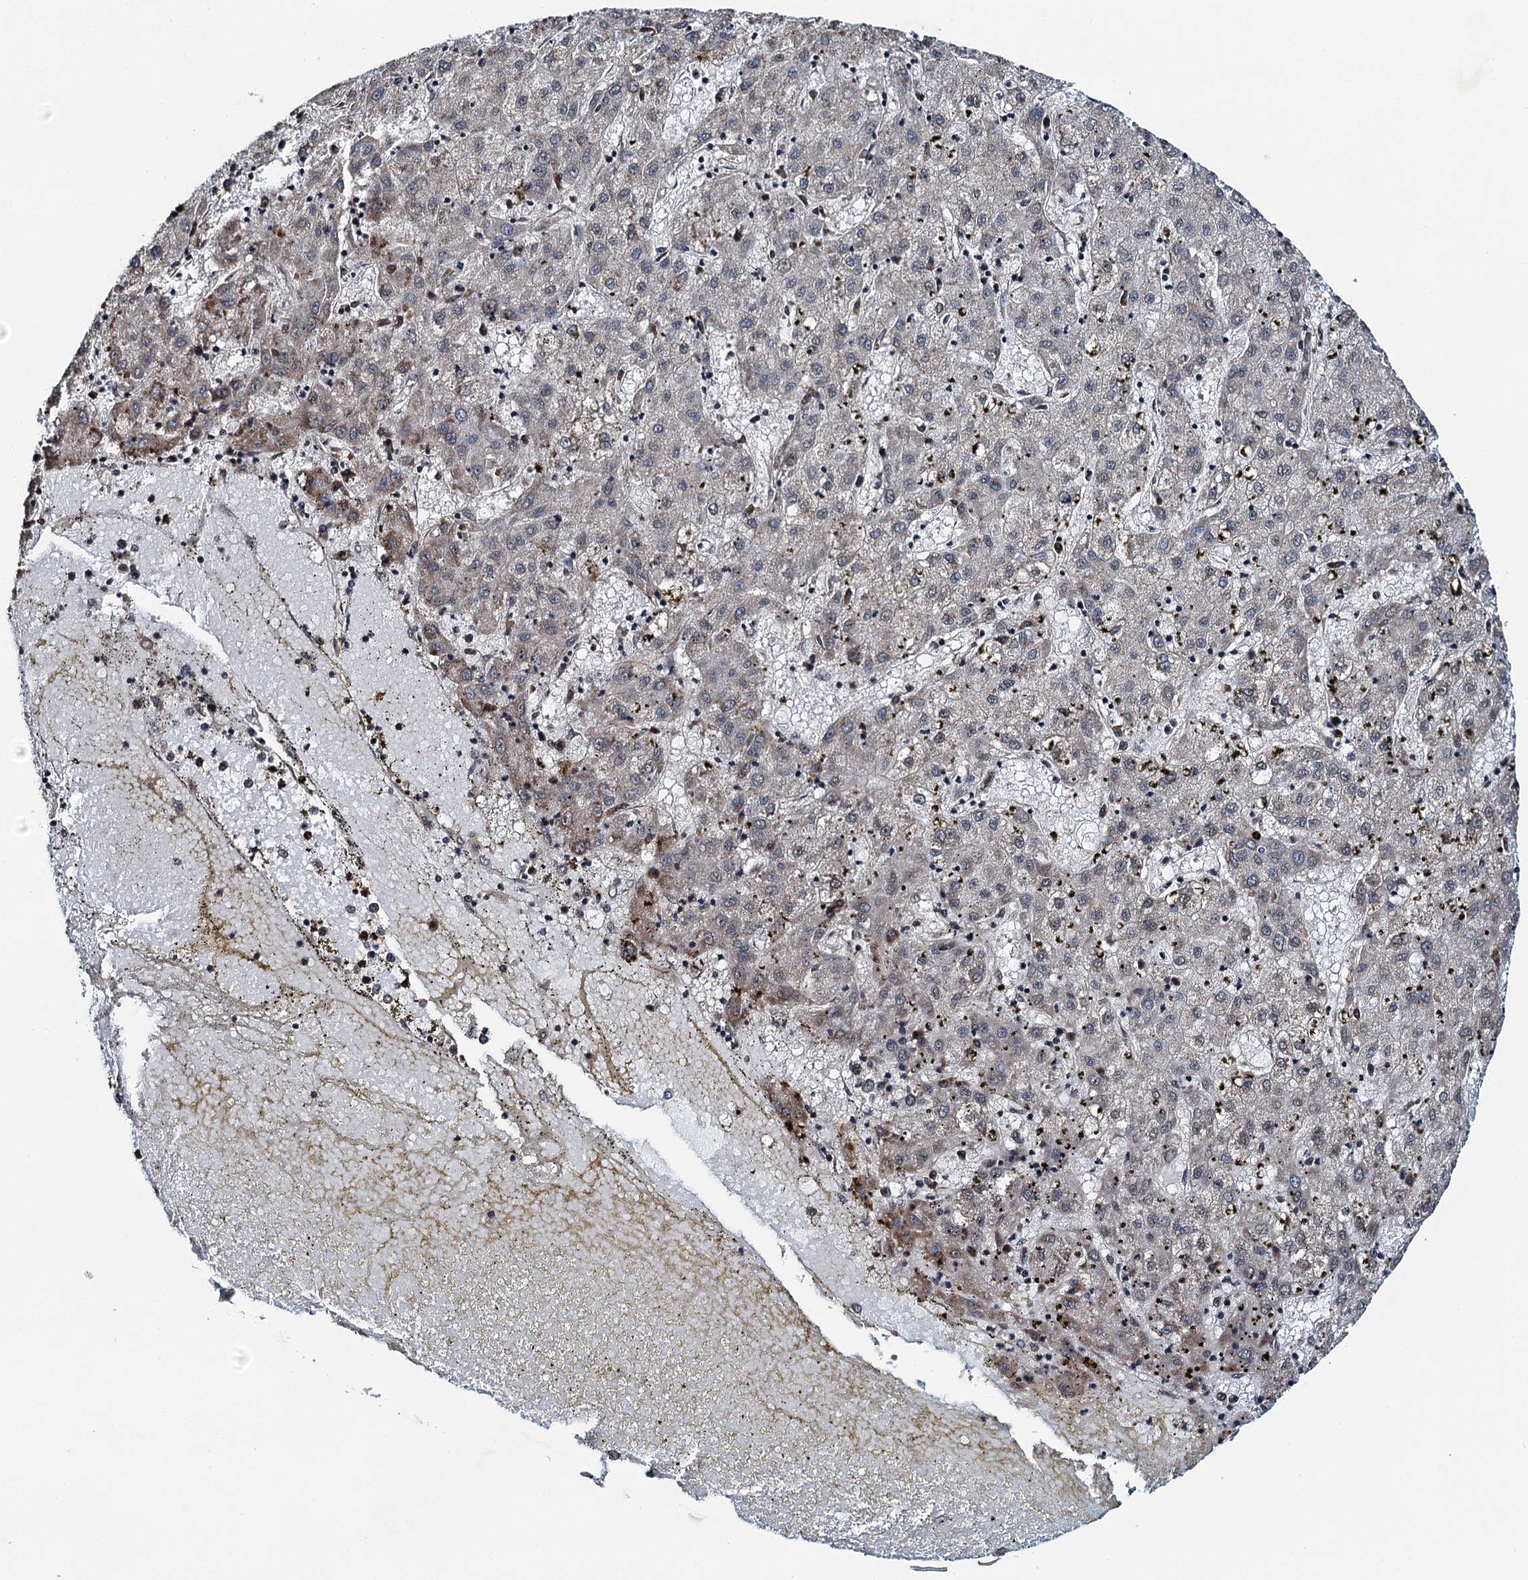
{"staining": {"intensity": "negative", "quantity": "none", "location": "none"}, "tissue": "liver cancer", "cell_type": "Tumor cells", "image_type": "cancer", "snomed": [{"axis": "morphology", "description": "Carcinoma, Hepatocellular, NOS"}, {"axis": "topography", "description": "Liver"}], "caption": "Immunohistochemistry (IHC) of human hepatocellular carcinoma (liver) shows no expression in tumor cells.", "gene": "WHAMM", "patient": {"sex": "male", "age": 72}}